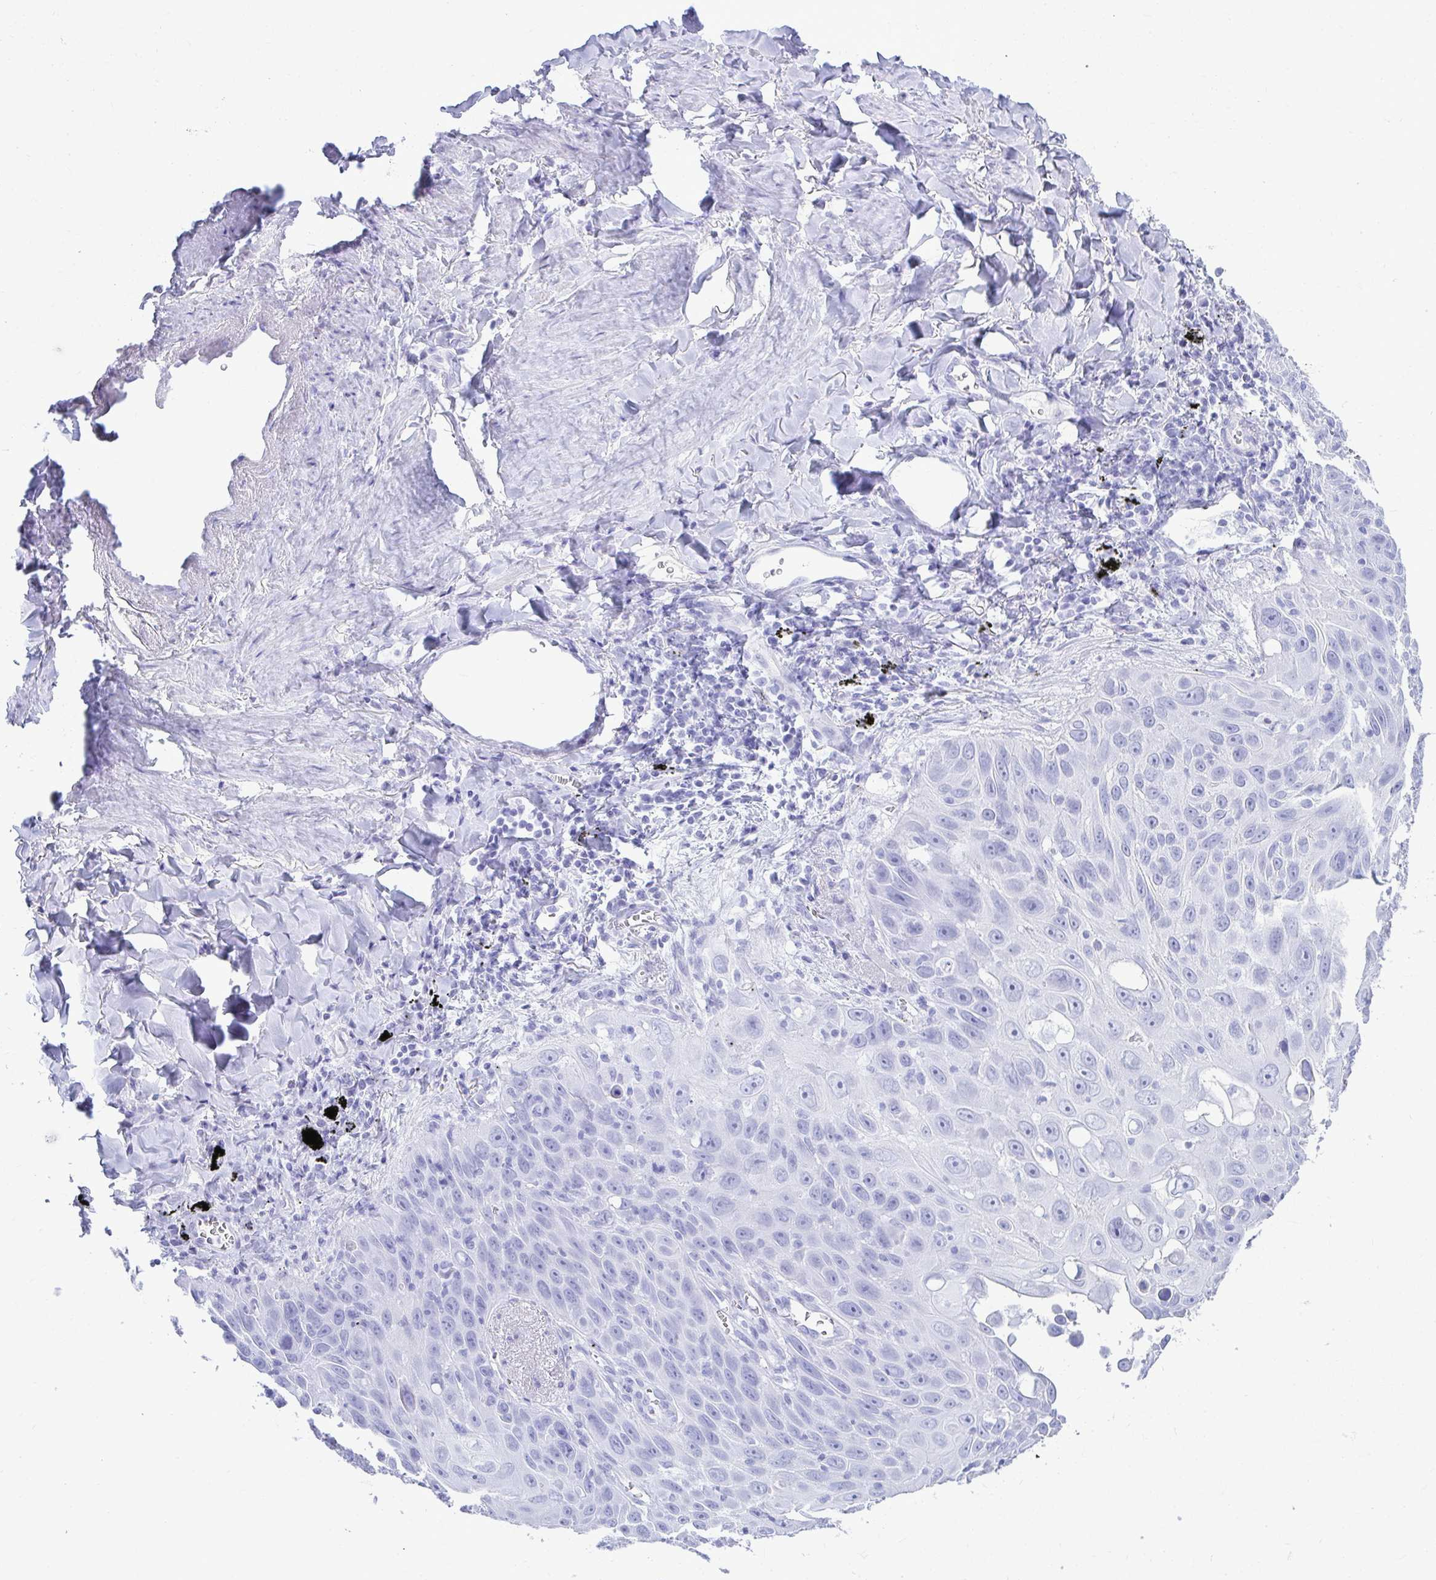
{"staining": {"intensity": "negative", "quantity": "none", "location": "none"}, "tissue": "lung cancer", "cell_type": "Tumor cells", "image_type": "cancer", "snomed": [{"axis": "morphology", "description": "Squamous cell carcinoma, NOS"}, {"axis": "morphology", "description": "Squamous cell carcinoma, metastatic, NOS"}, {"axis": "topography", "description": "Lymph node"}, {"axis": "topography", "description": "Lung"}], "caption": "This image is of squamous cell carcinoma (lung) stained with immunohistochemistry (IHC) to label a protein in brown with the nuclei are counter-stained blue. There is no staining in tumor cells.", "gene": "ATP4B", "patient": {"sex": "female", "age": 62}}